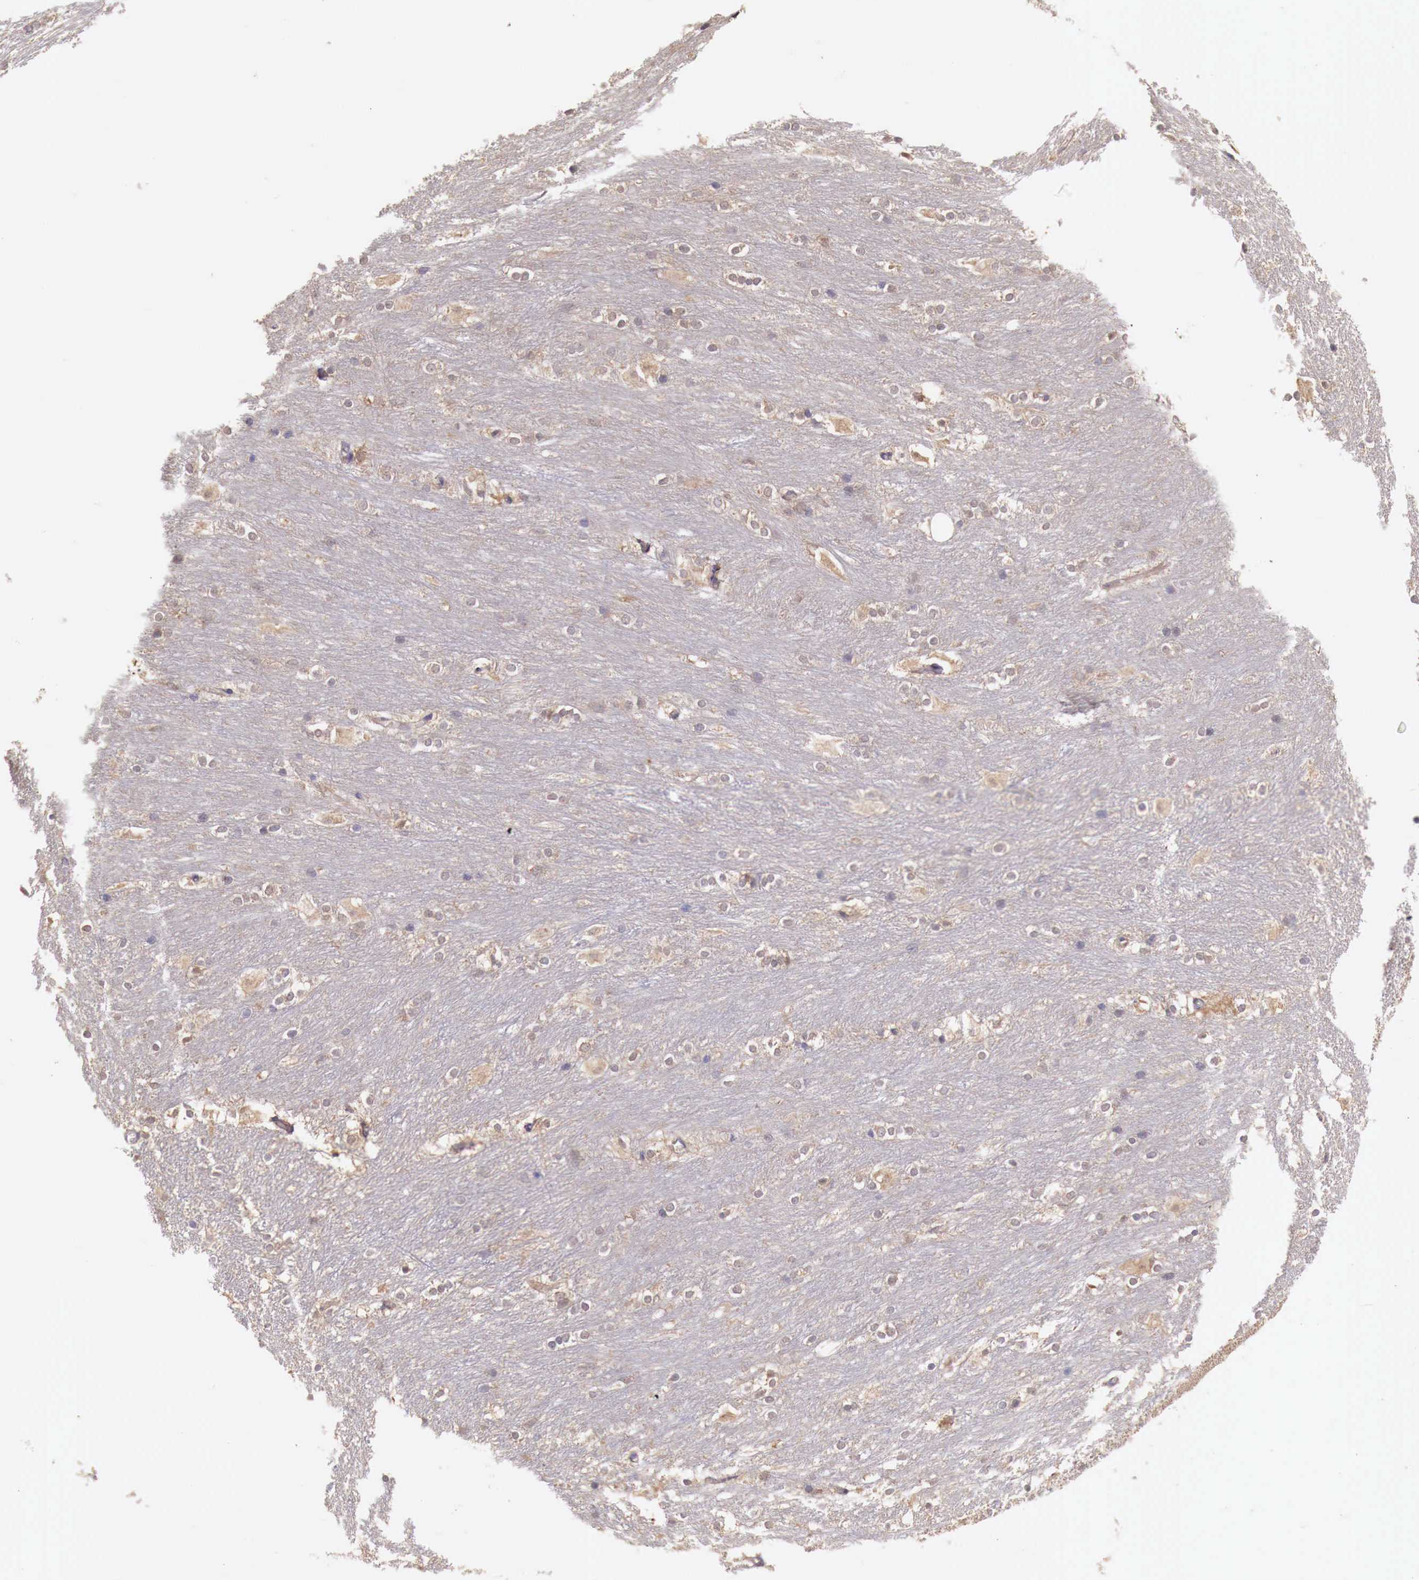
{"staining": {"intensity": "negative", "quantity": "none", "location": "none"}, "tissue": "caudate", "cell_type": "Glial cells", "image_type": "normal", "snomed": [{"axis": "morphology", "description": "Normal tissue, NOS"}, {"axis": "topography", "description": "Lateral ventricle wall"}], "caption": "An IHC micrograph of unremarkable caudate is shown. There is no staining in glial cells of caudate.", "gene": "GAB2", "patient": {"sex": "female", "age": 19}}